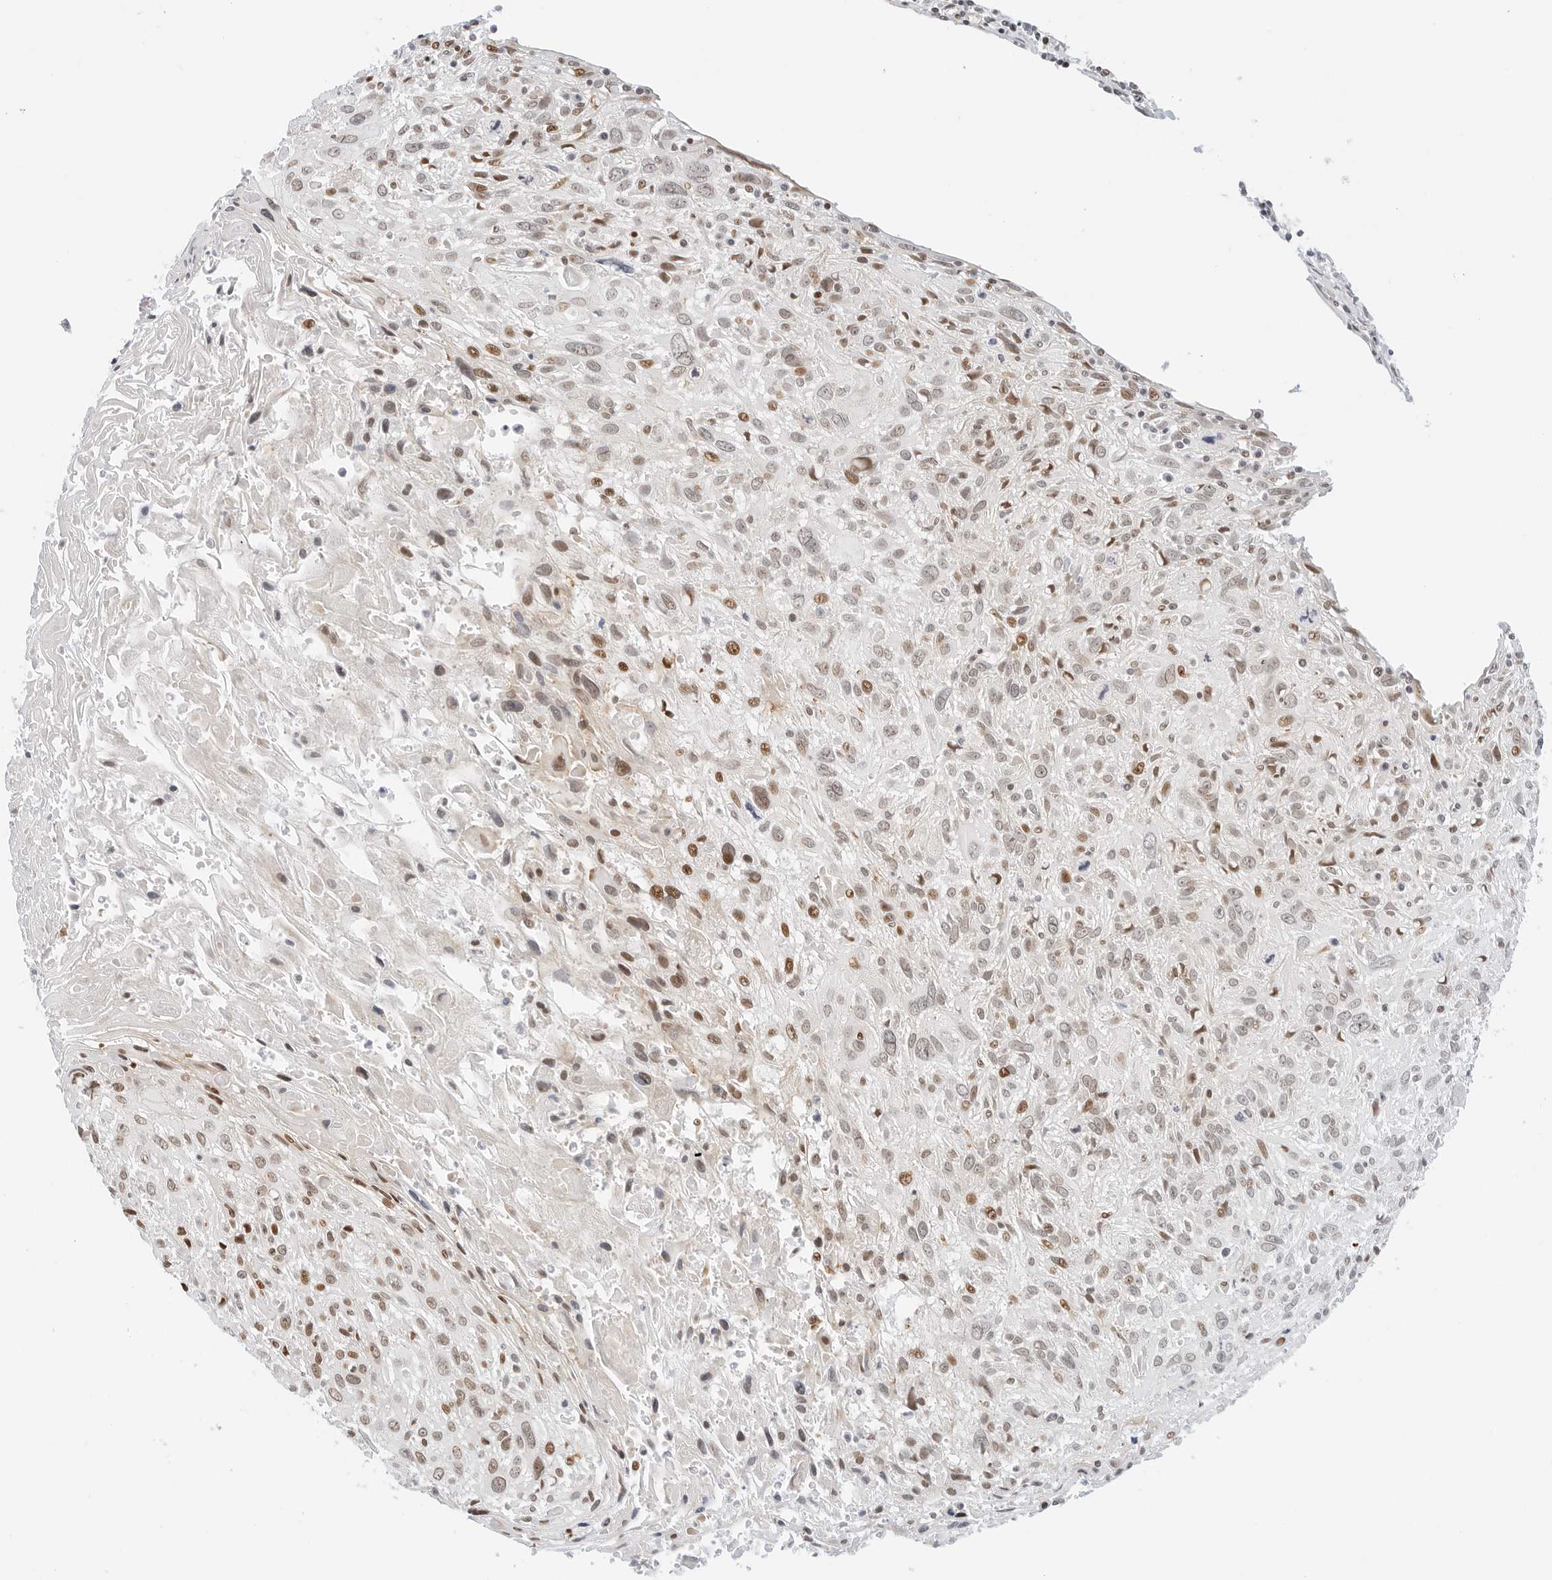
{"staining": {"intensity": "moderate", "quantity": "25%-75%", "location": "nuclear"}, "tissue": "cervical cancer", "cell_type": "Tumor cells", "image_type": "cancer", "snomed": [{"axis": "morphology", "description": "Squamous cell carcinoma, NOS"}, {"axis": "topography", "description": "Cervix"}], "caption": "Immunohistochemistry (IHC) image of human squamous cell carcinoma (cervical) stained for a protein (brown), which displays medium levels of moderate nuclear expression in about 25%-75% of tumor cells.", "gene": "ZNF613", "patient": {"sex": "female", "age": 51}}